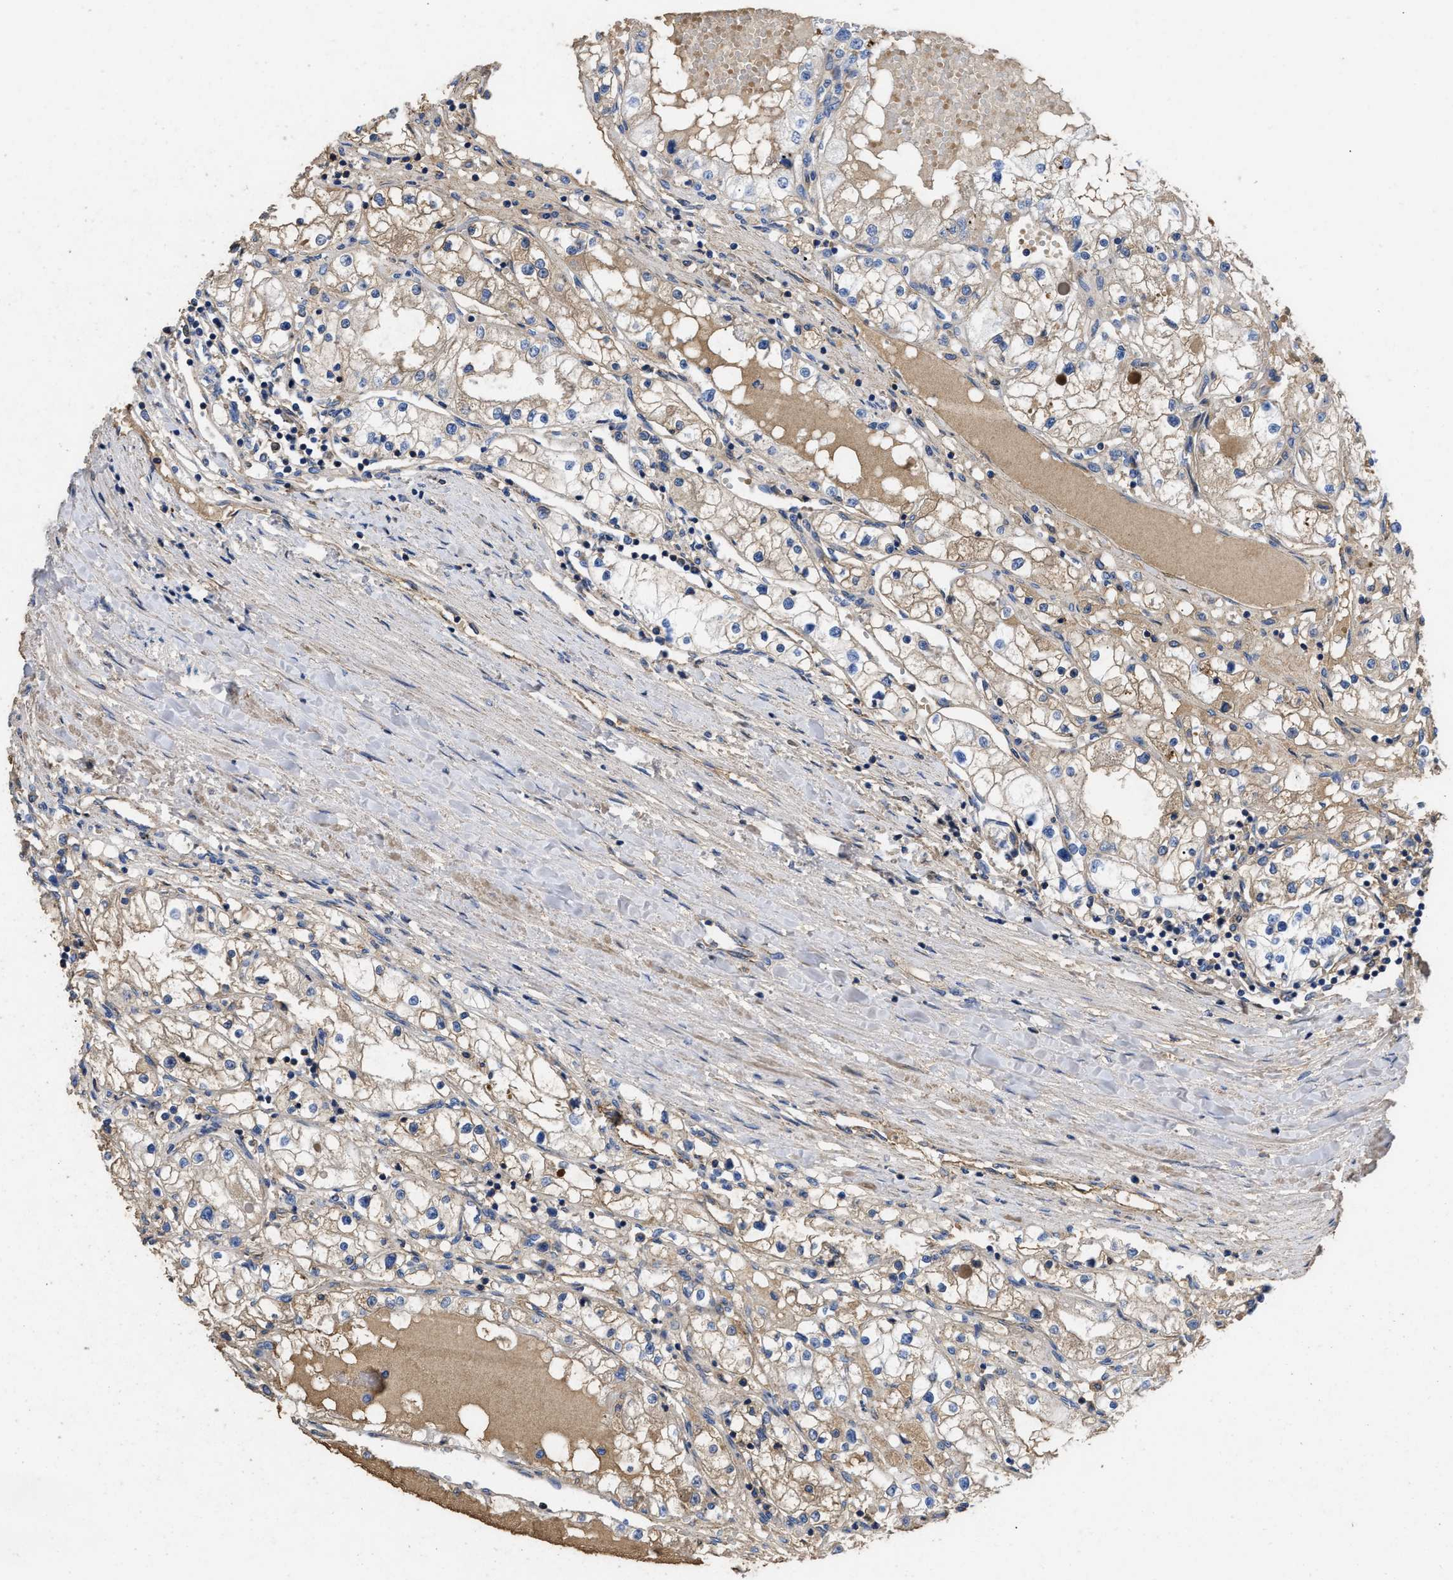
{"staining": {"intensity": "weak", "quantity": "25%-75%", "location": "cytoplasmic/membranous"}, "tissue": "renal cancer", "cell_type": "Tumor cells", "image_type": "cancer", "snomed": [{"axis": "morphology", "description": "Adenocarcinoma, NOS"}, {"axis": "topography", "description": "Kidney"}], "caption": "Immunohistochemistry (DAB) staining of human renal cancer (adenocarcinoma) displays weak cytoplasmic/membranous protein expression in about 25%-75% of tumor cells.", "gene": "USP4", "patient": {"sex": "male", "age": 68}}